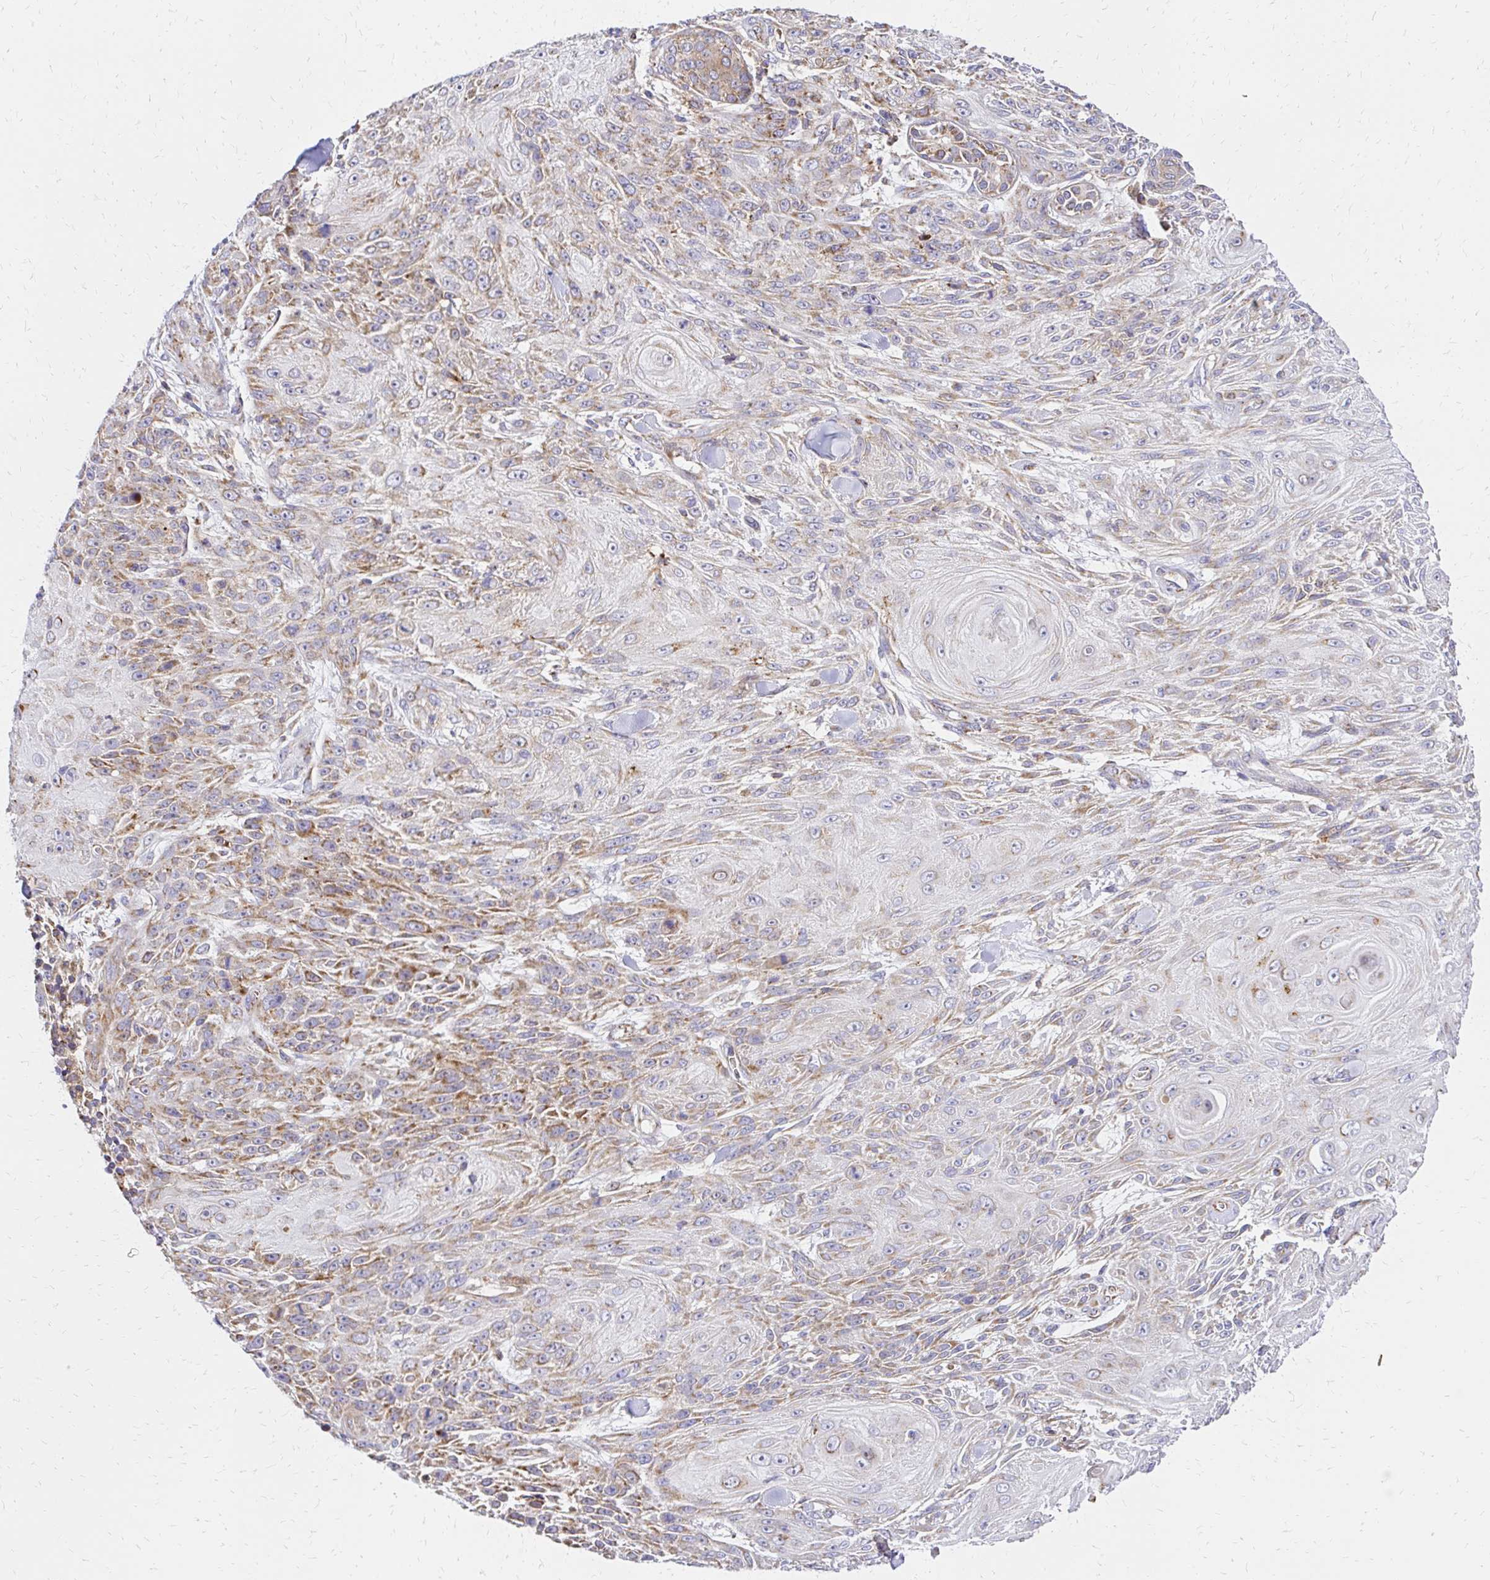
{"staining": {"intensity": "moderate", "quantity": "25%-75%", "location": "cytoplasmic/membranous"}, "tissue": "skin cancer", "cell_type": "Tumor cells", "image_type": "cancer", "snomed": [{"axis": "morphology", "description": "Squamous cell carcinoma, NOS"}, {"axis": "topography", "description": "Skin"}], "caption": "A medium amount of moderate cytoplasmic/membranous positivity is present in approximately 25%-75% of tumor cells in squamous cell carcinoma (skin) tissue. The staining was performed using DAB (3,3'-diaminobenzidine), with brown indicating positive protein expression. Nuclei are stained blue with hematoxylin.", "gene": "MRPL13", "patient": {"sex": "male", "age": 88}}